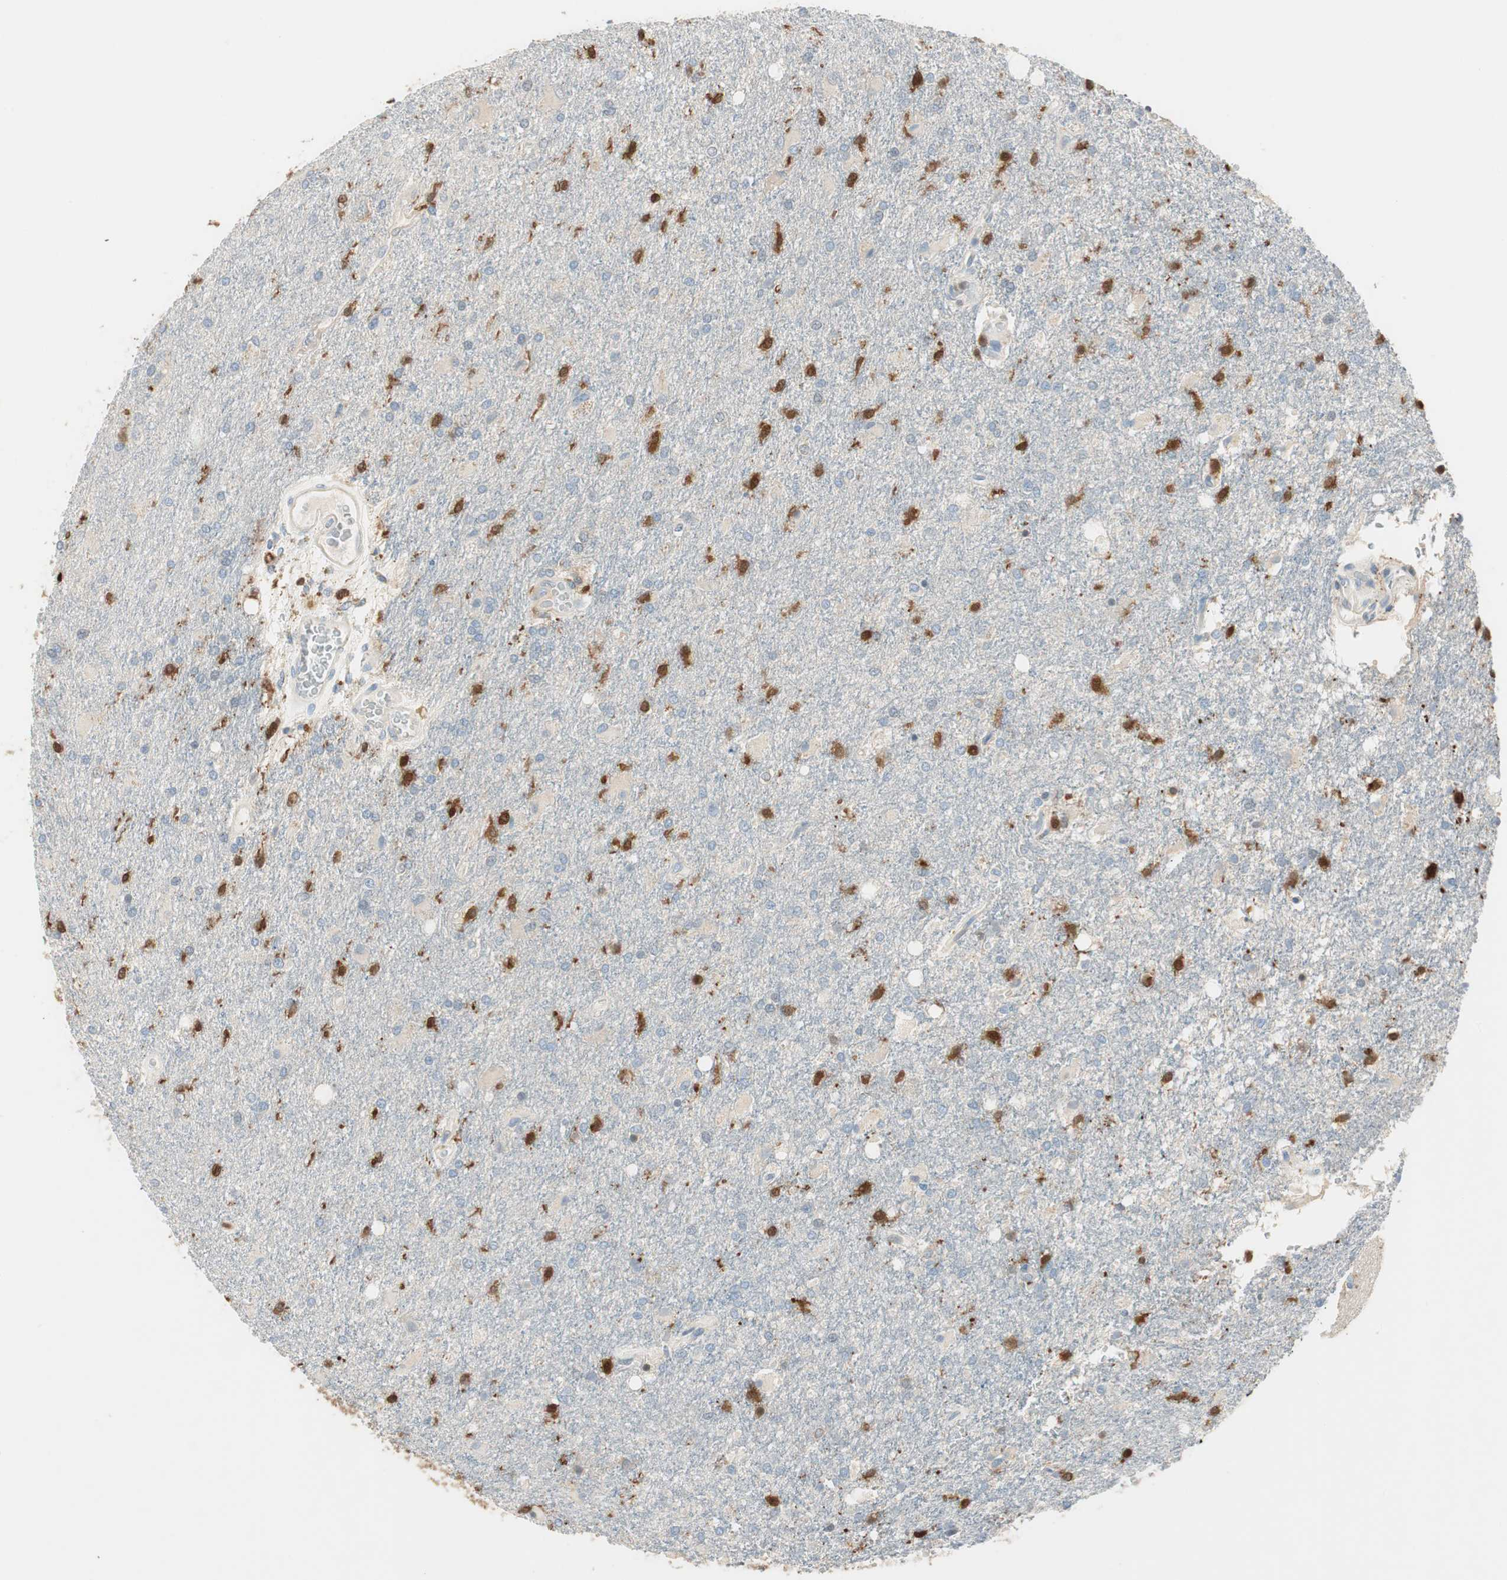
{"staining": {"intensity": "negative", "quantity": "none", "location": "none"}, "tissue": "glioma", "cell_type": "Tumor cells", "image_type": "cancer", "snomed": [{"axis": "morphology", "description": "Glioma, malignant, High grade"}, {"axis": "topography", "description": "Brain"}], "caption": "This is an immunohistochemistry photomicrograph of malignant high-grade glioma. There is no expression in tumor cells.", "gene": "COTL1", "patient": {"sex": "male", "age": 71}}